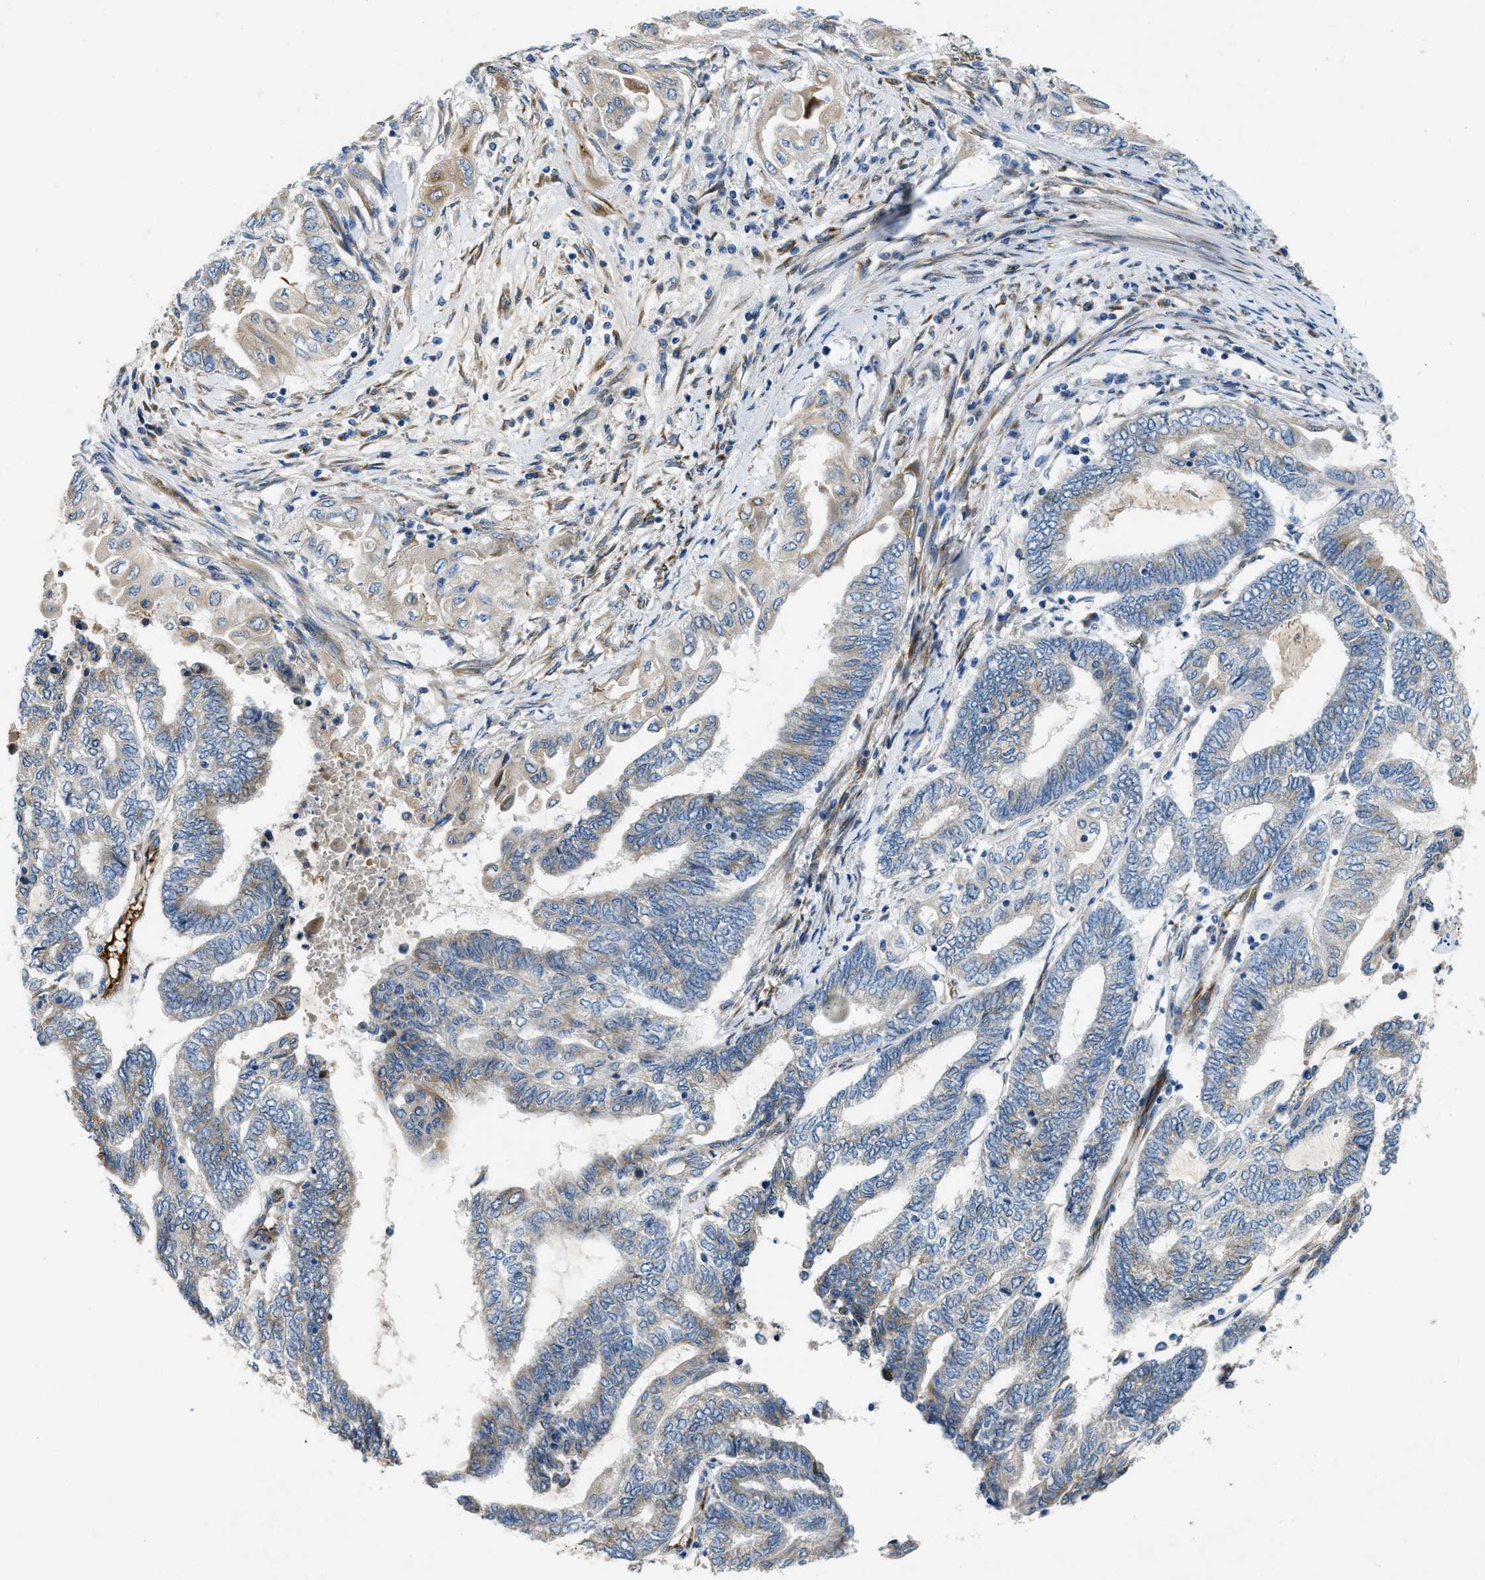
{"staining": {"intensity": "weak", "quantity": "<25%", "location": "cytoplasmic/membranous"}, "tissue": "endometrial cancer", "cell_type": "Tumor cells", "image_type": "cancer", "snomed": [{"axis": "morphology", "description": "Adenocarcinoma, NOS"}, {"axis": "topography", "description": "Uterus"}, {"axis": "topography", "description": "Endometrium"}], "caption": "The photomicrograph demonstrates no staining of tumor cells in endometrial cancer (adenocarcinoma). (Brightfield microscopy of DAB (3,3'-diaminobenzidine) immunohistochemistry at high magnification).", "gene": "GGCX", "patient": {"sex": "female", "age": 70}}